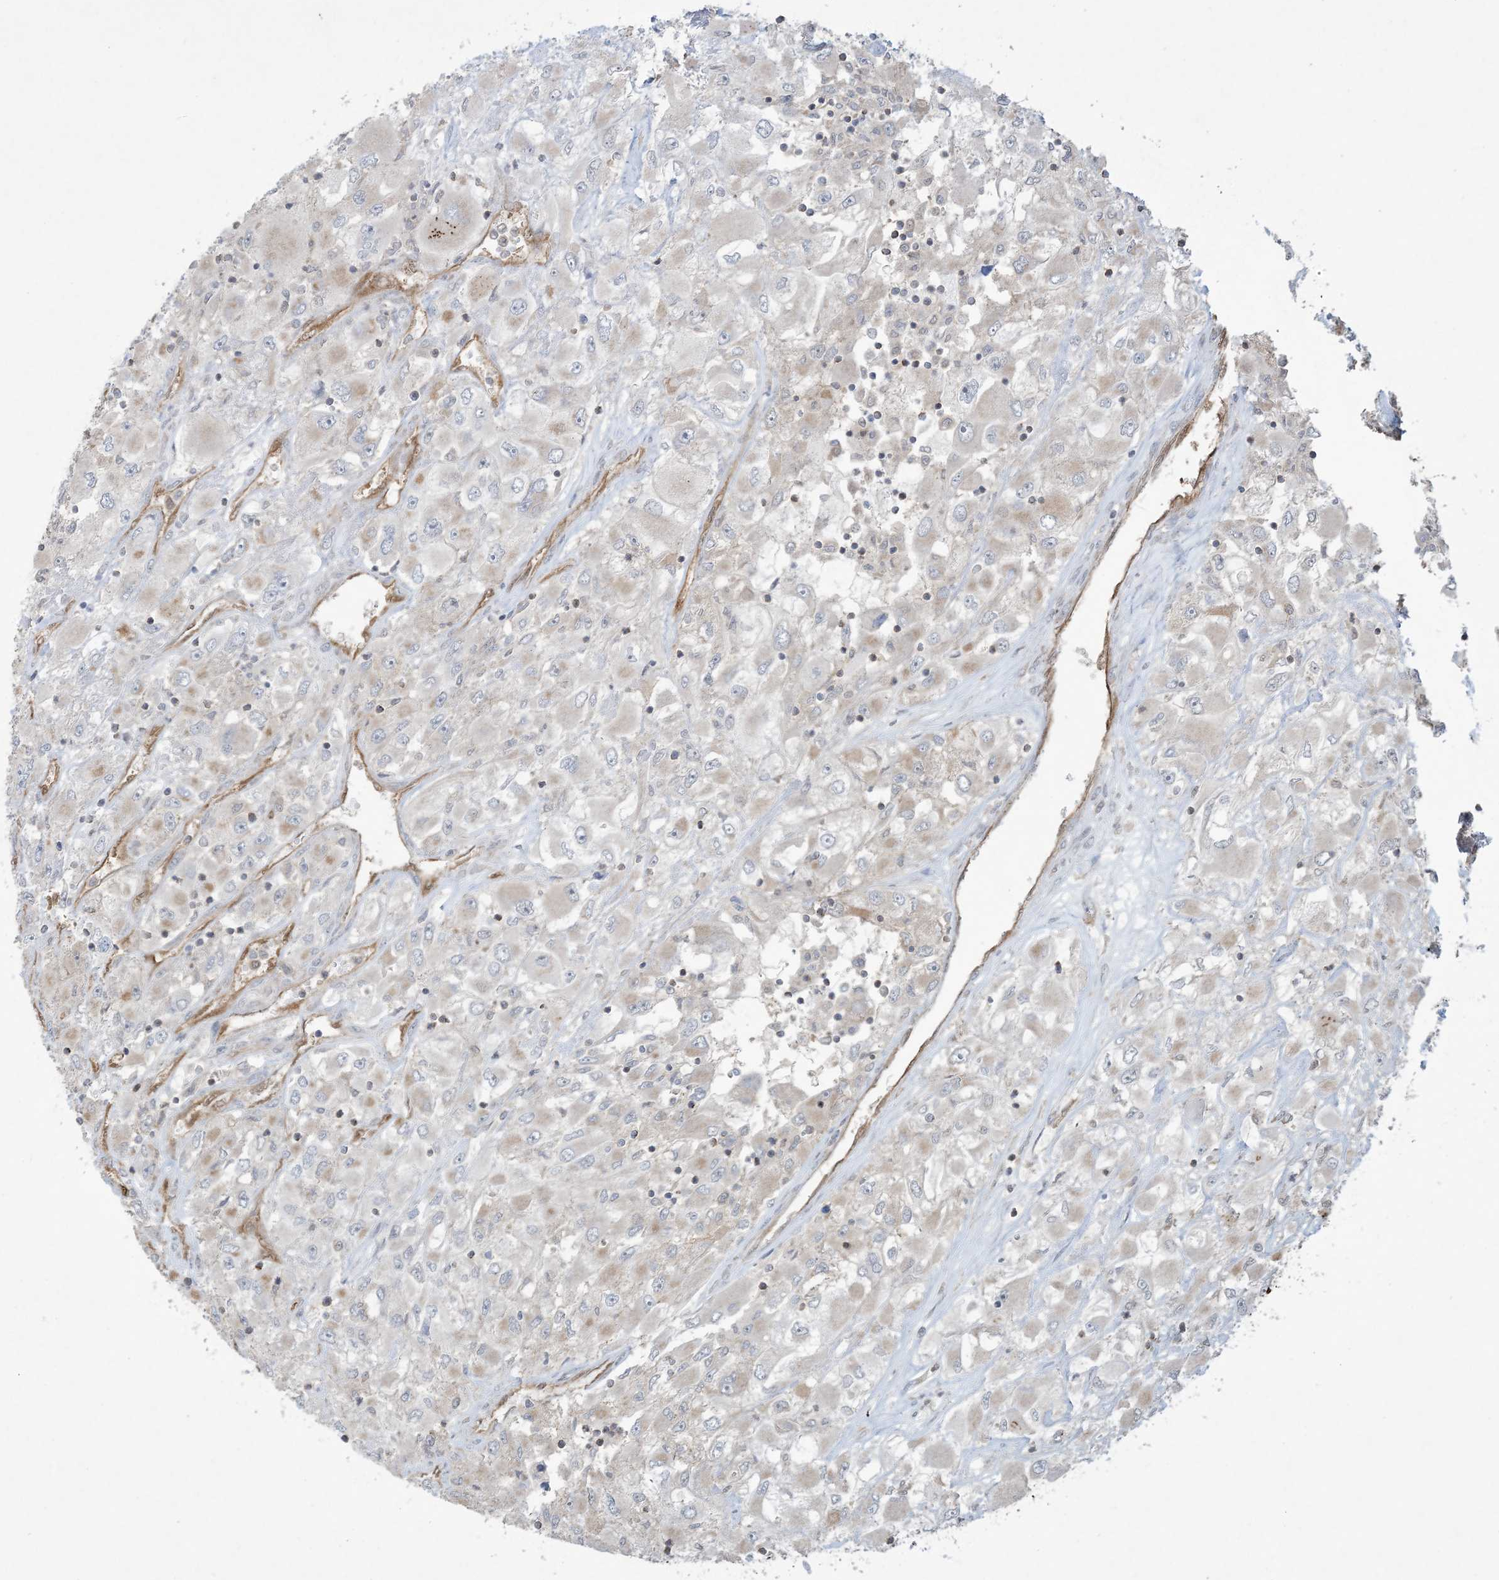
{"staining": {"intensity": "negative", "quantity": "none", "location": "none"}, "tissue": "renal cancer", "cell_type": "Tumor cells", "image_type": "cancer", "snomed": [{"axis": "morphology", "description": "Adenocarcinoma, NOS"}, {"axis": "topography", "description": "Kidney"}], "caption": "Tumor cells show no significant protein staining in renal adenocarcinoma.", "gene": "PPM1F", "patient": {"sex": "female", "age": 52}}